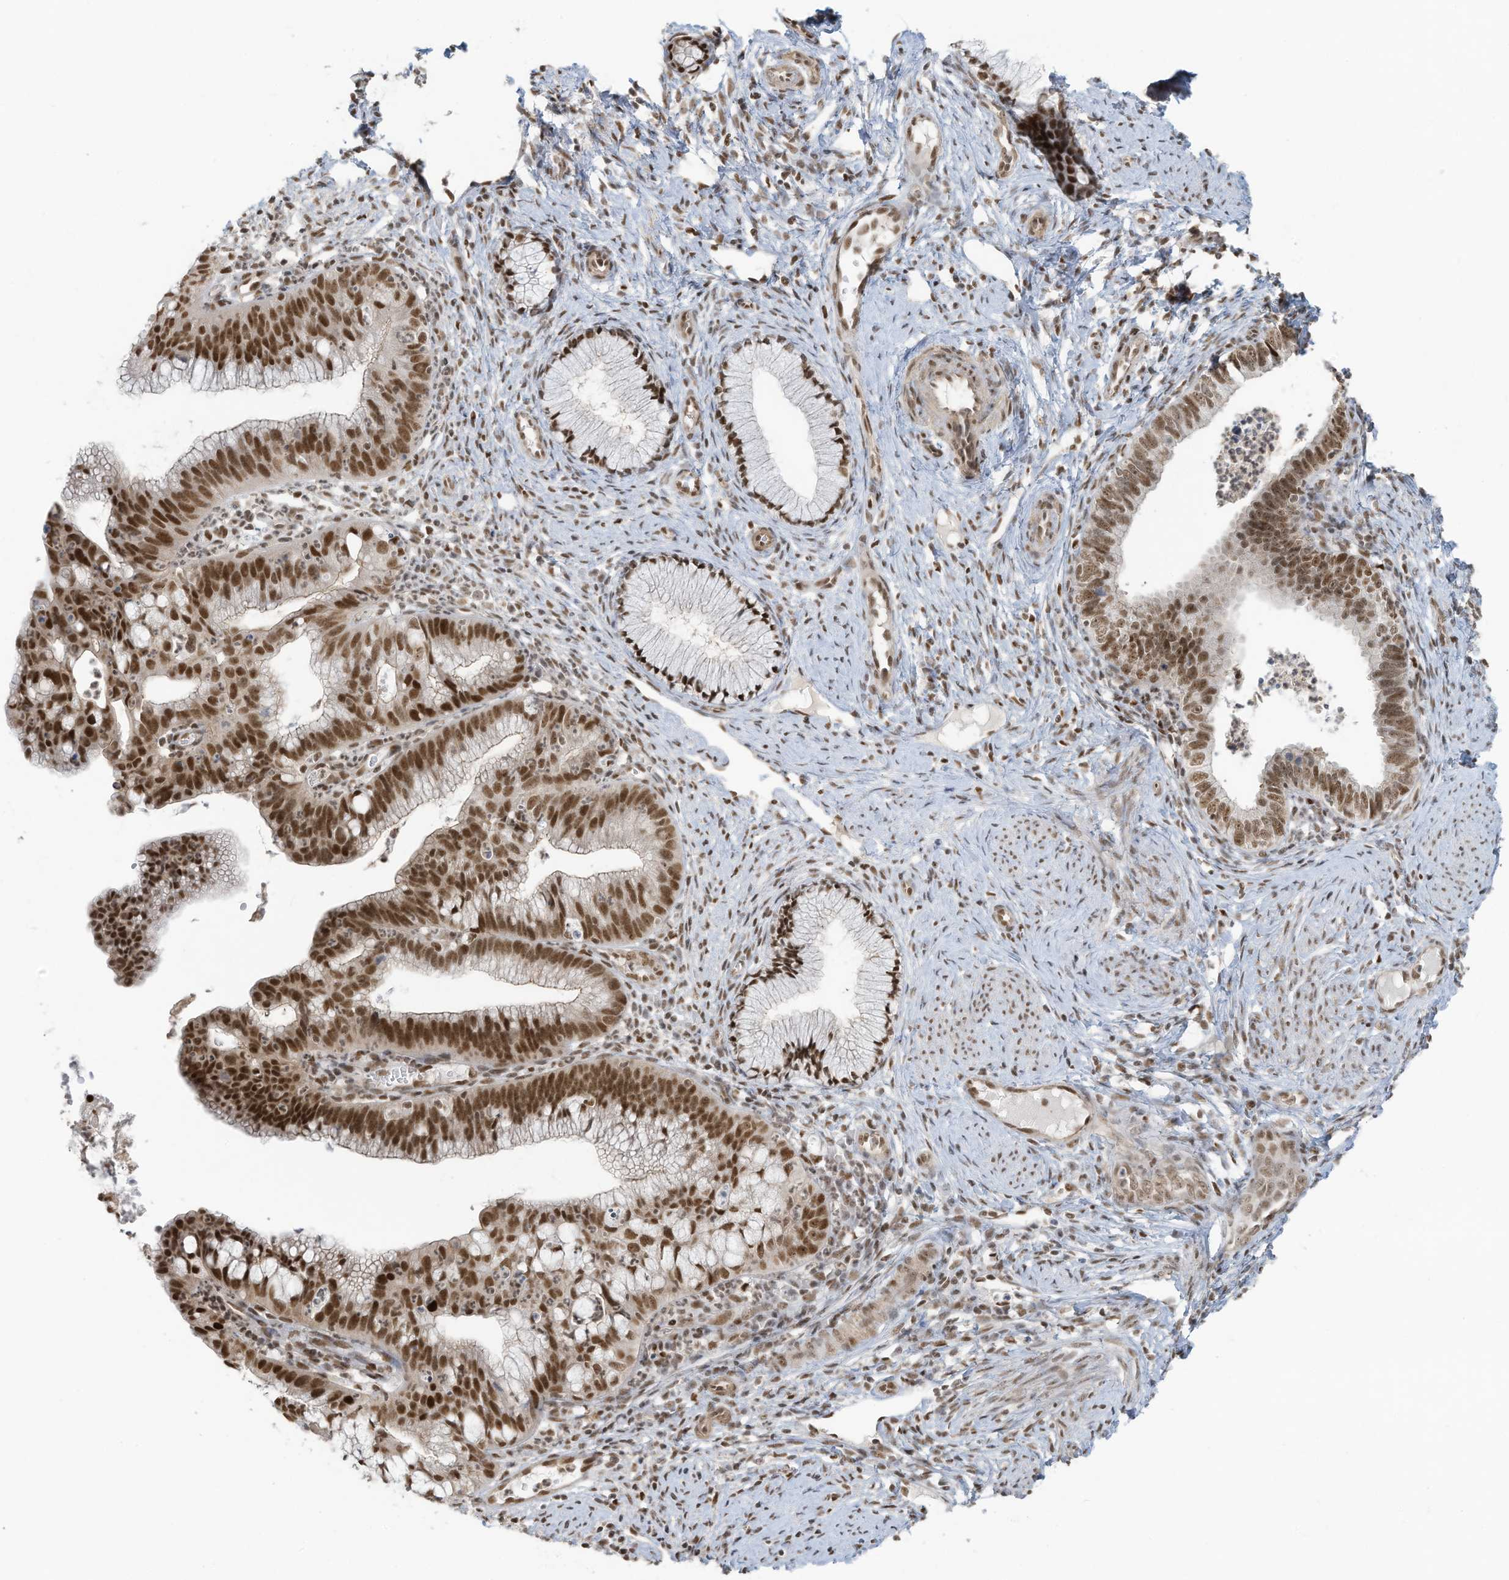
{"staining": {"intensity": "strong", "quantity": ">75%", "location": "nuclear"}, "tissue": "cervical cancer", "cell_type": "Tumor cells", "image_type": "cancer", "snomed": [{"axis": "morphology", "description": "Adenocarcinoma, NOS"}, {"axis": "topography", "description": "Cervix"}], "caption": "An immunohistochemistry histopathology image of tumor tissue is shown. Protein staining in brown shows strong nuclear positivity in cervical adenocarcinoma within tumor cells.", "gene": "DBR1", "patient": {"sex": "female", "age": 36}}